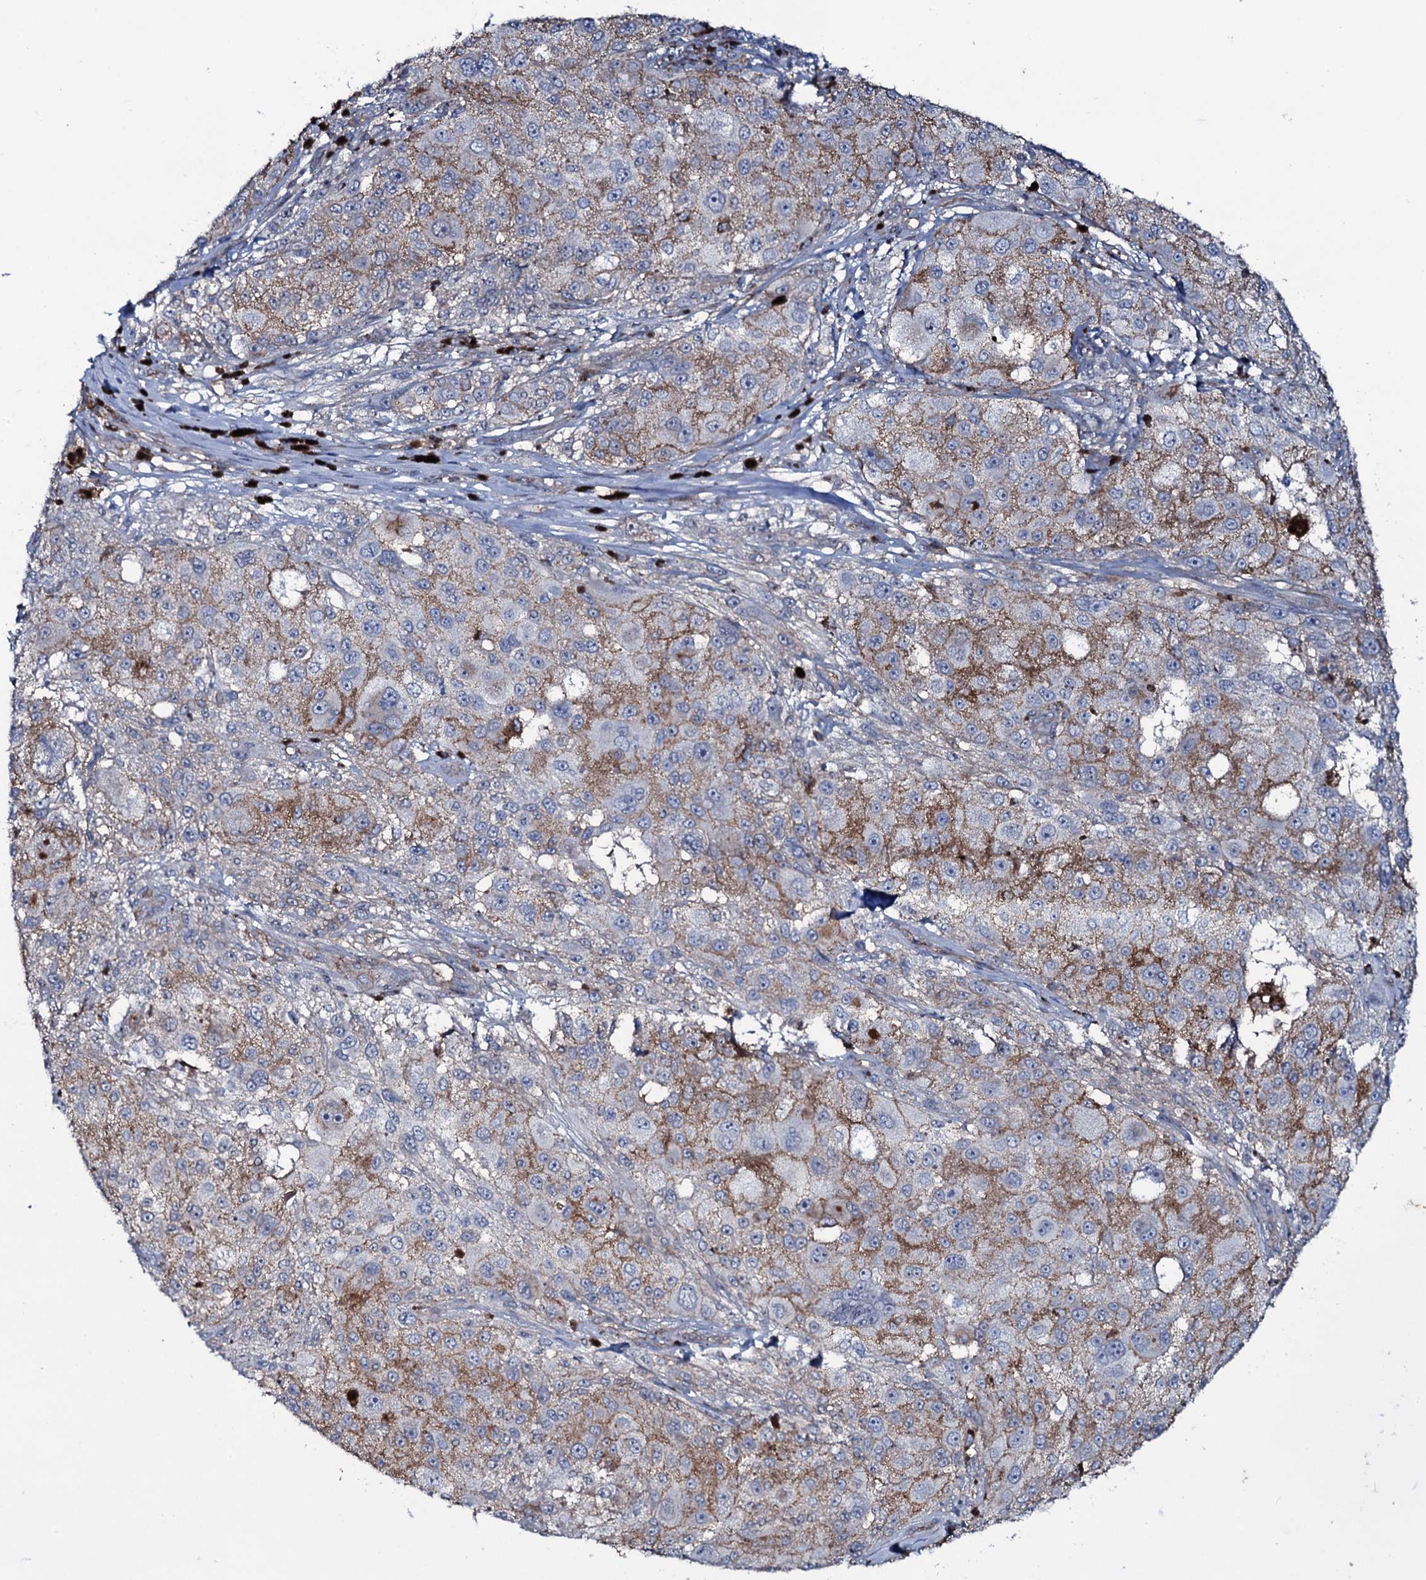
{"staining": {"intensity": "moderate", "quantity": "<25%", "location": "cytoplasmic/membranous"}, "tissue": "melanoma", "cell_type": "Tumor cells", "image_type": "cancer", "snomed": [{"axis": "morphology", "description": "Necrosis, NOS"}, {"axis": "morphology", "description": "Malignant melanoma, NOS"}, {"axis": "topography", "description": "Skin"}], "caption": "Protein staining displays moderate cytoplasmic/membranous expression in about <25% of tumor cells in melanoma. Using DAB (brown) and hematoxylin (blue) stains, captured at high magnification using brightfield microscopy.", "gene": "SNAP23", "patient": {"sex": "female", "age": 87}}